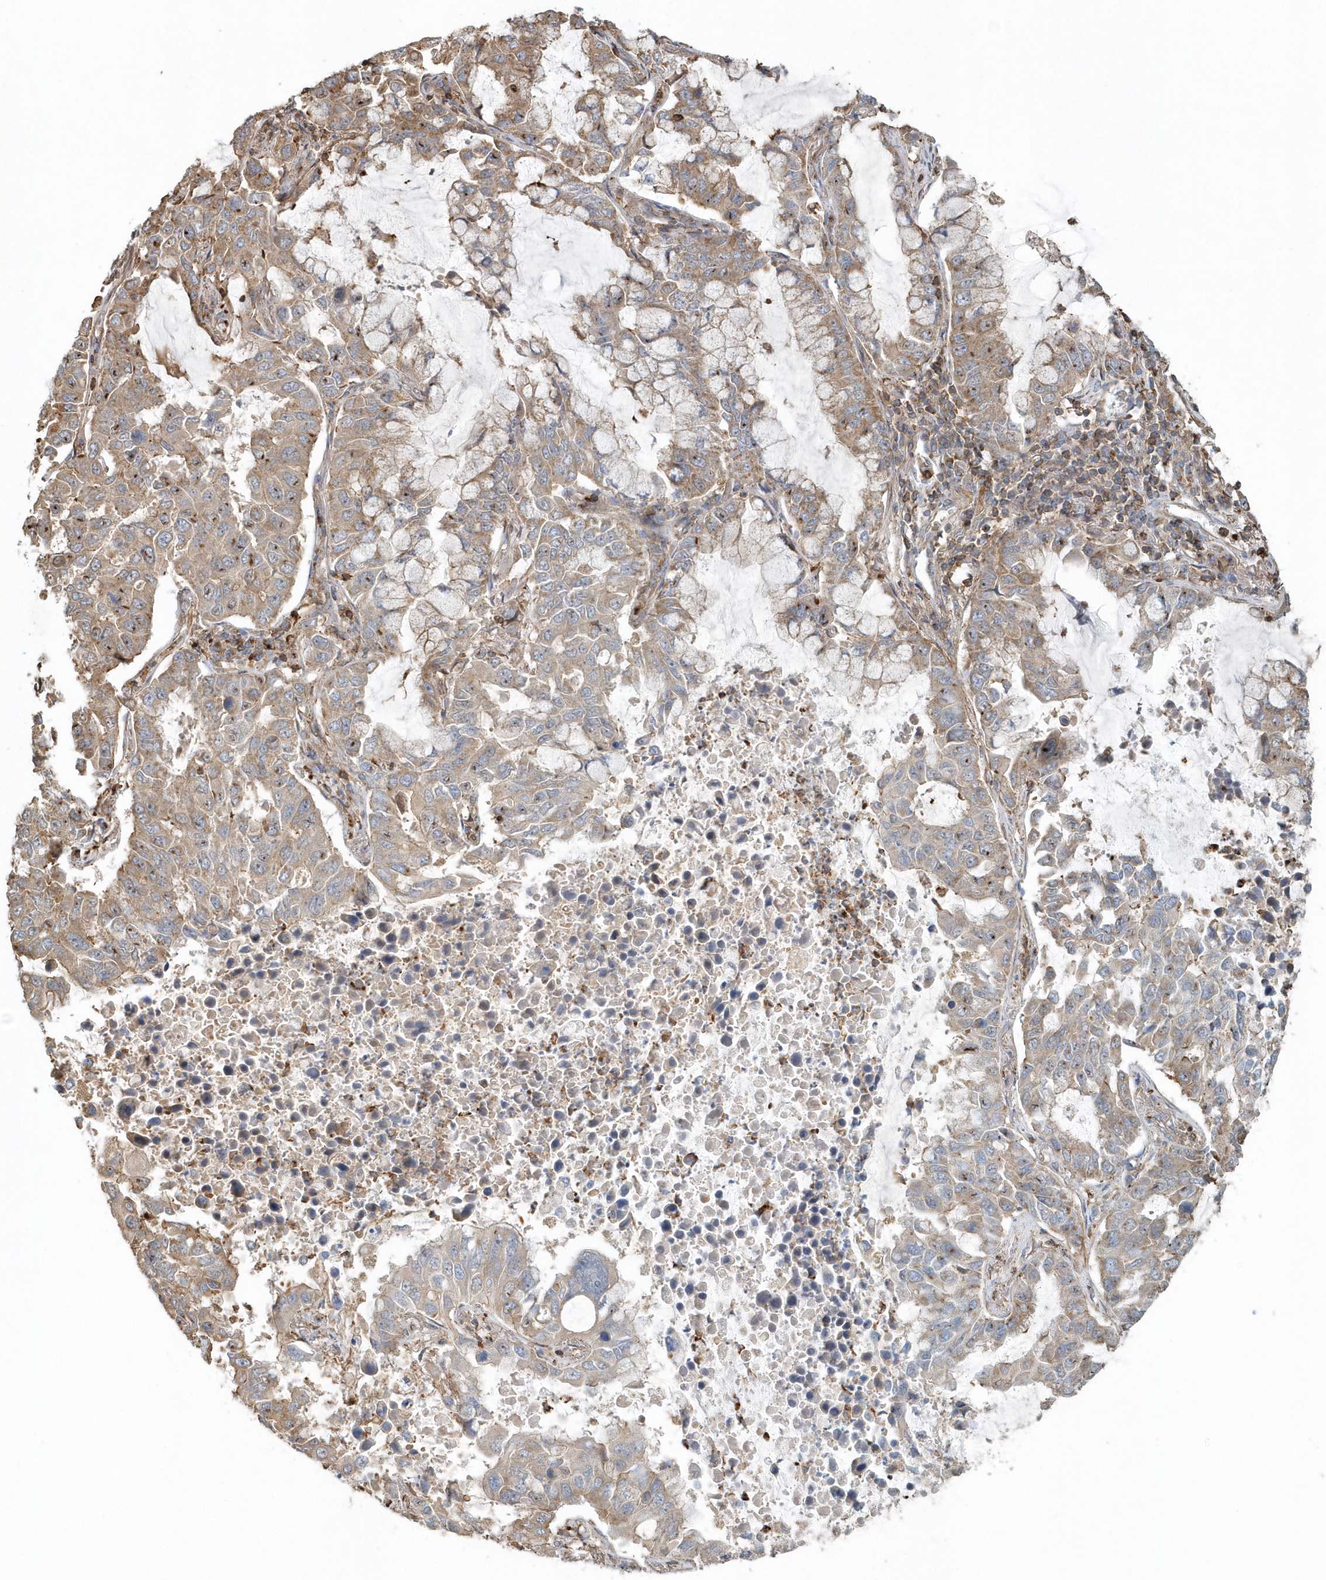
{"staining": {"intensity": "moderate", "quantity": "25%-75%", "location": "cytoplasmic/membranous"}, "tissue": "lung cancer", "cell_type": "Tumor cells", "image_type": "cancer", "snomed": [{"axis": "morphology", "description": "Adenocarcinoma, NOS"}, {"axis": "topography", "description": "Lung"}], "caption": "Lung cancer stained with immunohistochemistry exhibits moderate cytoplasmic/membranous expression in approximately 25%-75% of tumor cells. Using DAB (brown) and hematoxylin (blue) stains, captured at high magnification using brightfield microscopy.", "gene": "MMUT", "patient": {"sex": "male", "age": 64}}